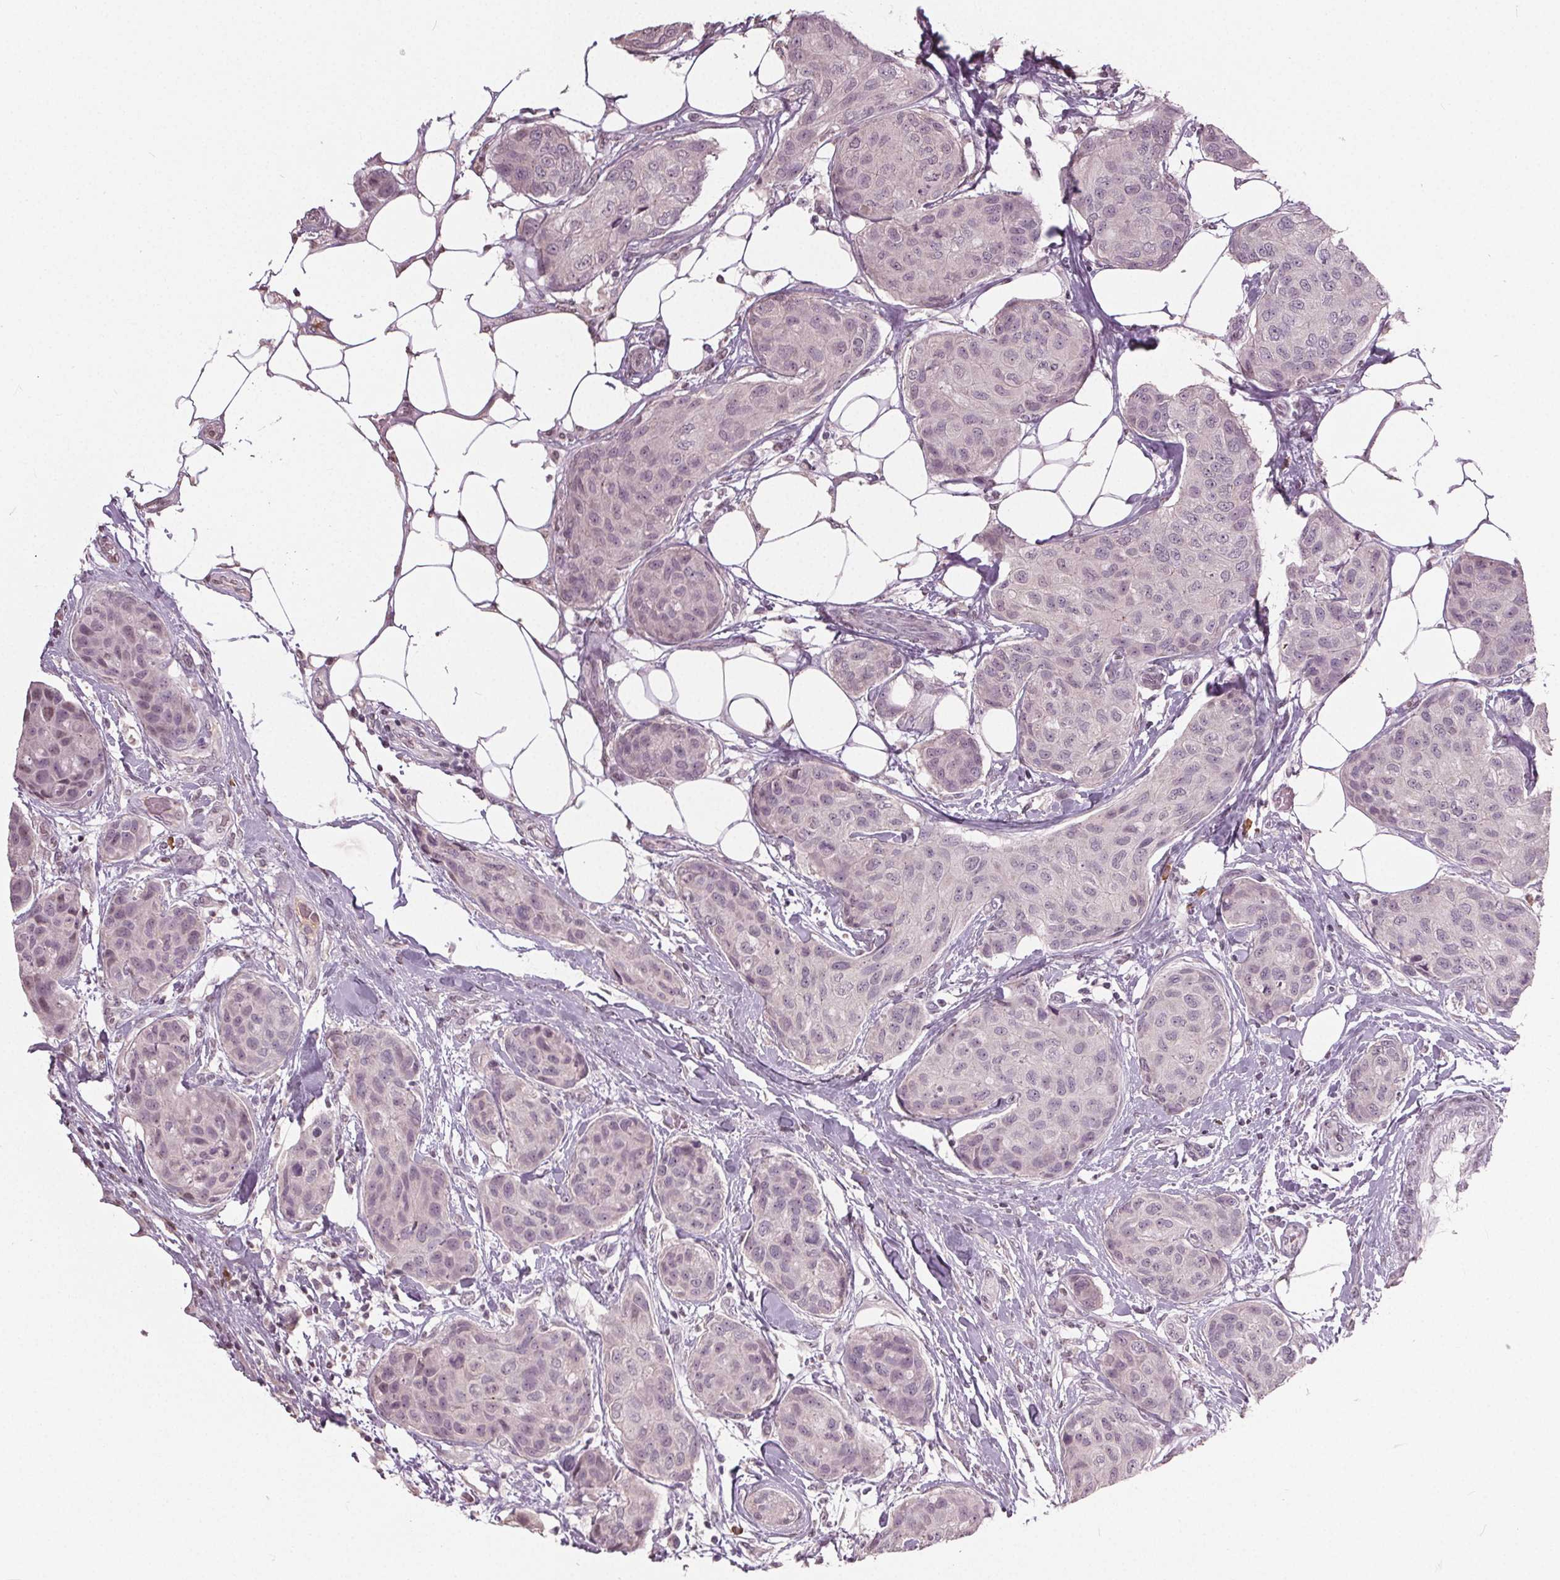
{"staining": {"intensity": "negative", "quantity": "none", "location": "none"}, "tissue": "breast cancer", "cell_type": "Tumor cells", "image_type": "cancer", "snomed": [{"axis": "morphology", "description": "Duct carcinoma"}, {"axis": "topography", "description": "Breast"}], "caption": "Tumor cells show no significant expression in breast cancer (infiltrating ductal carcinoma).", "gene": "CXCL16", "patient": {"sex": "female", "age": 80}}